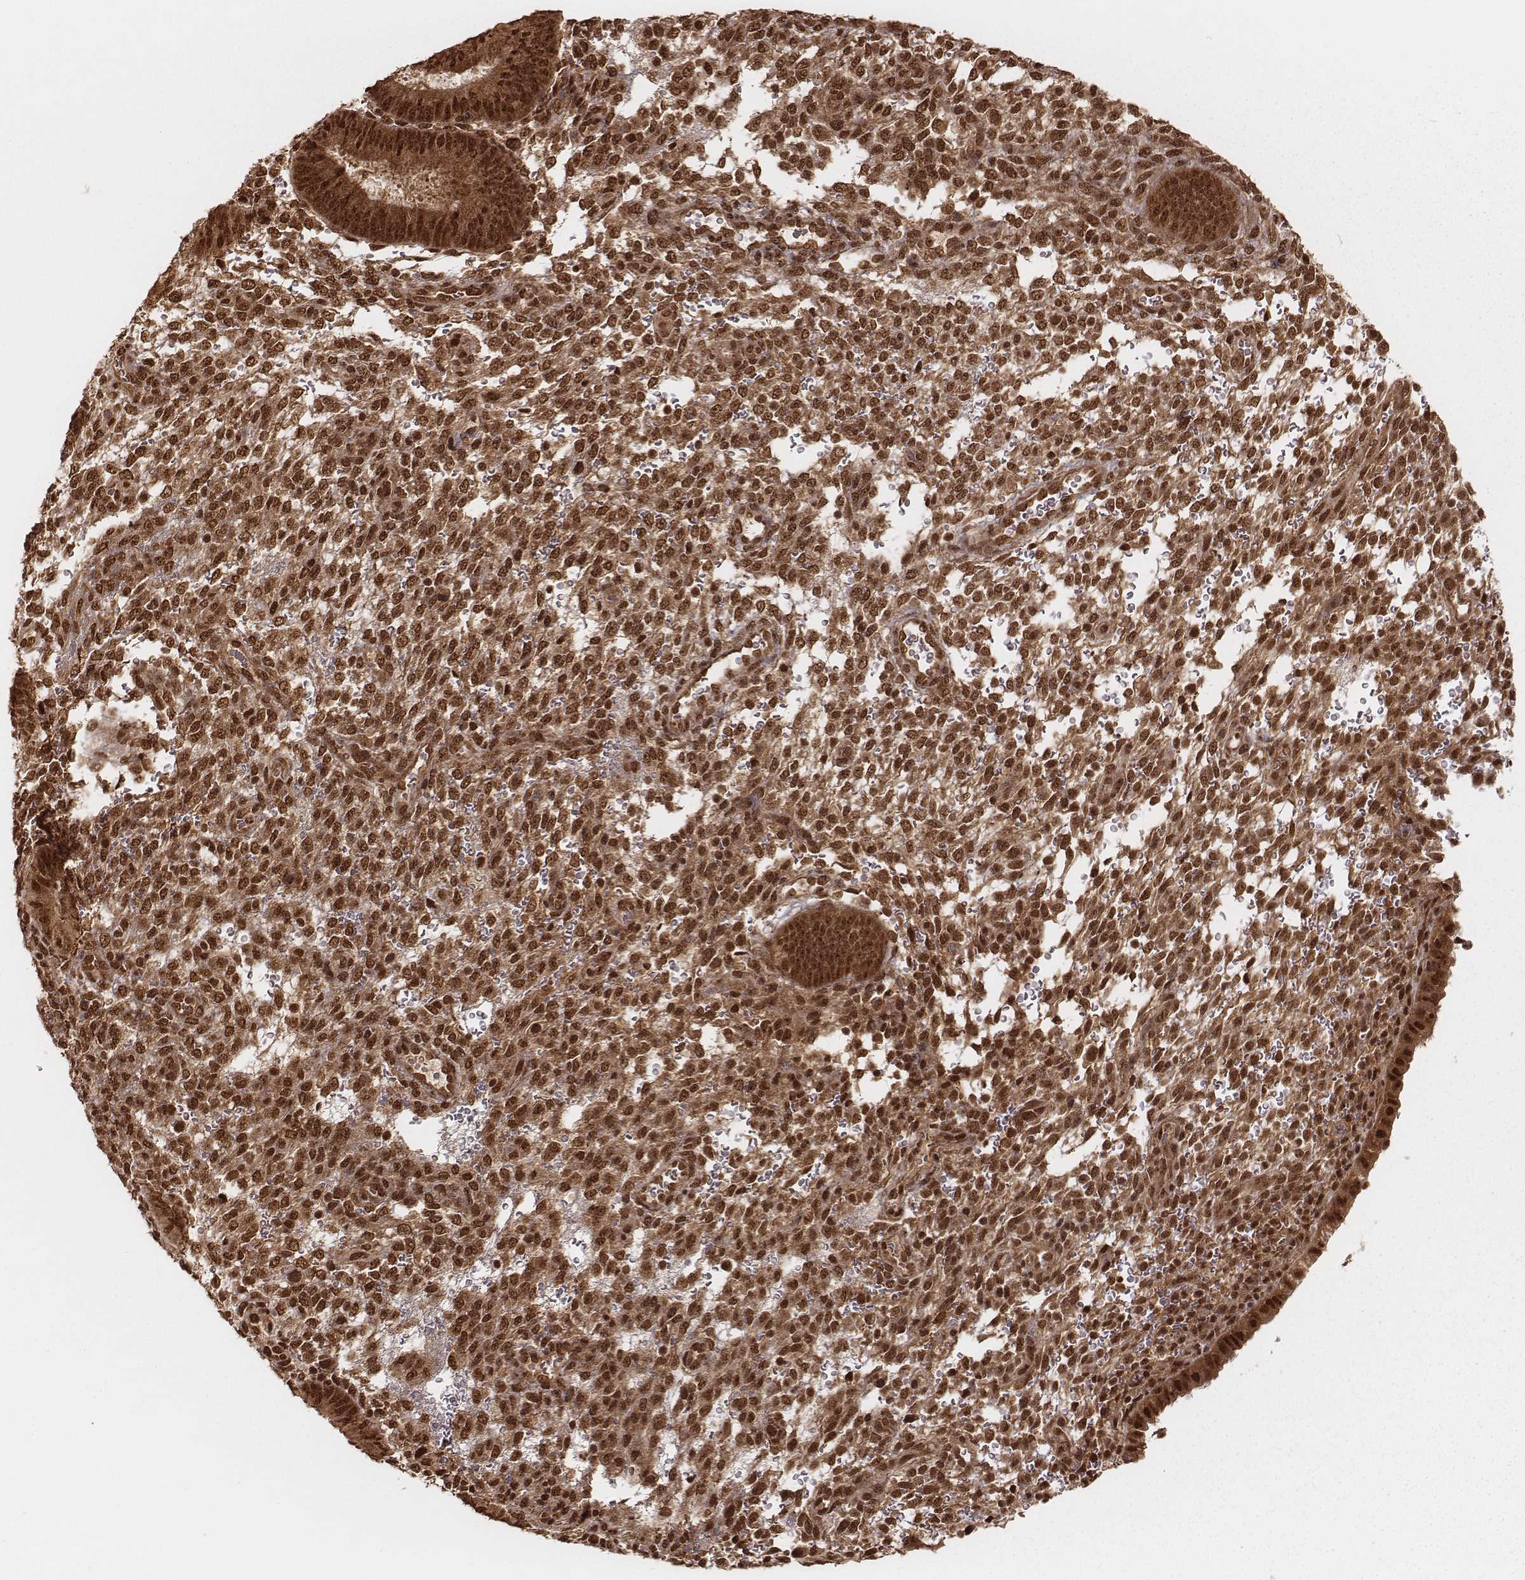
{"staining": {"intensity": "strong", "quantity": ">75%", "location": "nuclear"}, "tissue": "endometrium", "cell_type": "Cells in endometrial stroma", "image_type": "normal", "snomed": [{"axis": "morphology", "description": "Normal tissue, NOS"}, {"axis": "topography", "description": "Endometrium"}], "caption": "The micrograph reveals immunohistochemical staining of normal endometrium. There is strong nuclear expression is present in about >75% of cells in endometrial stroma. The staining was performed using DAB (3,3'-diaminobenzidine), with brown indicating positive protein expression. Nuclei are stained blue with hematoxylin.", "gene": "NFX1", "patient": {"sex": "female", "age": 39}}